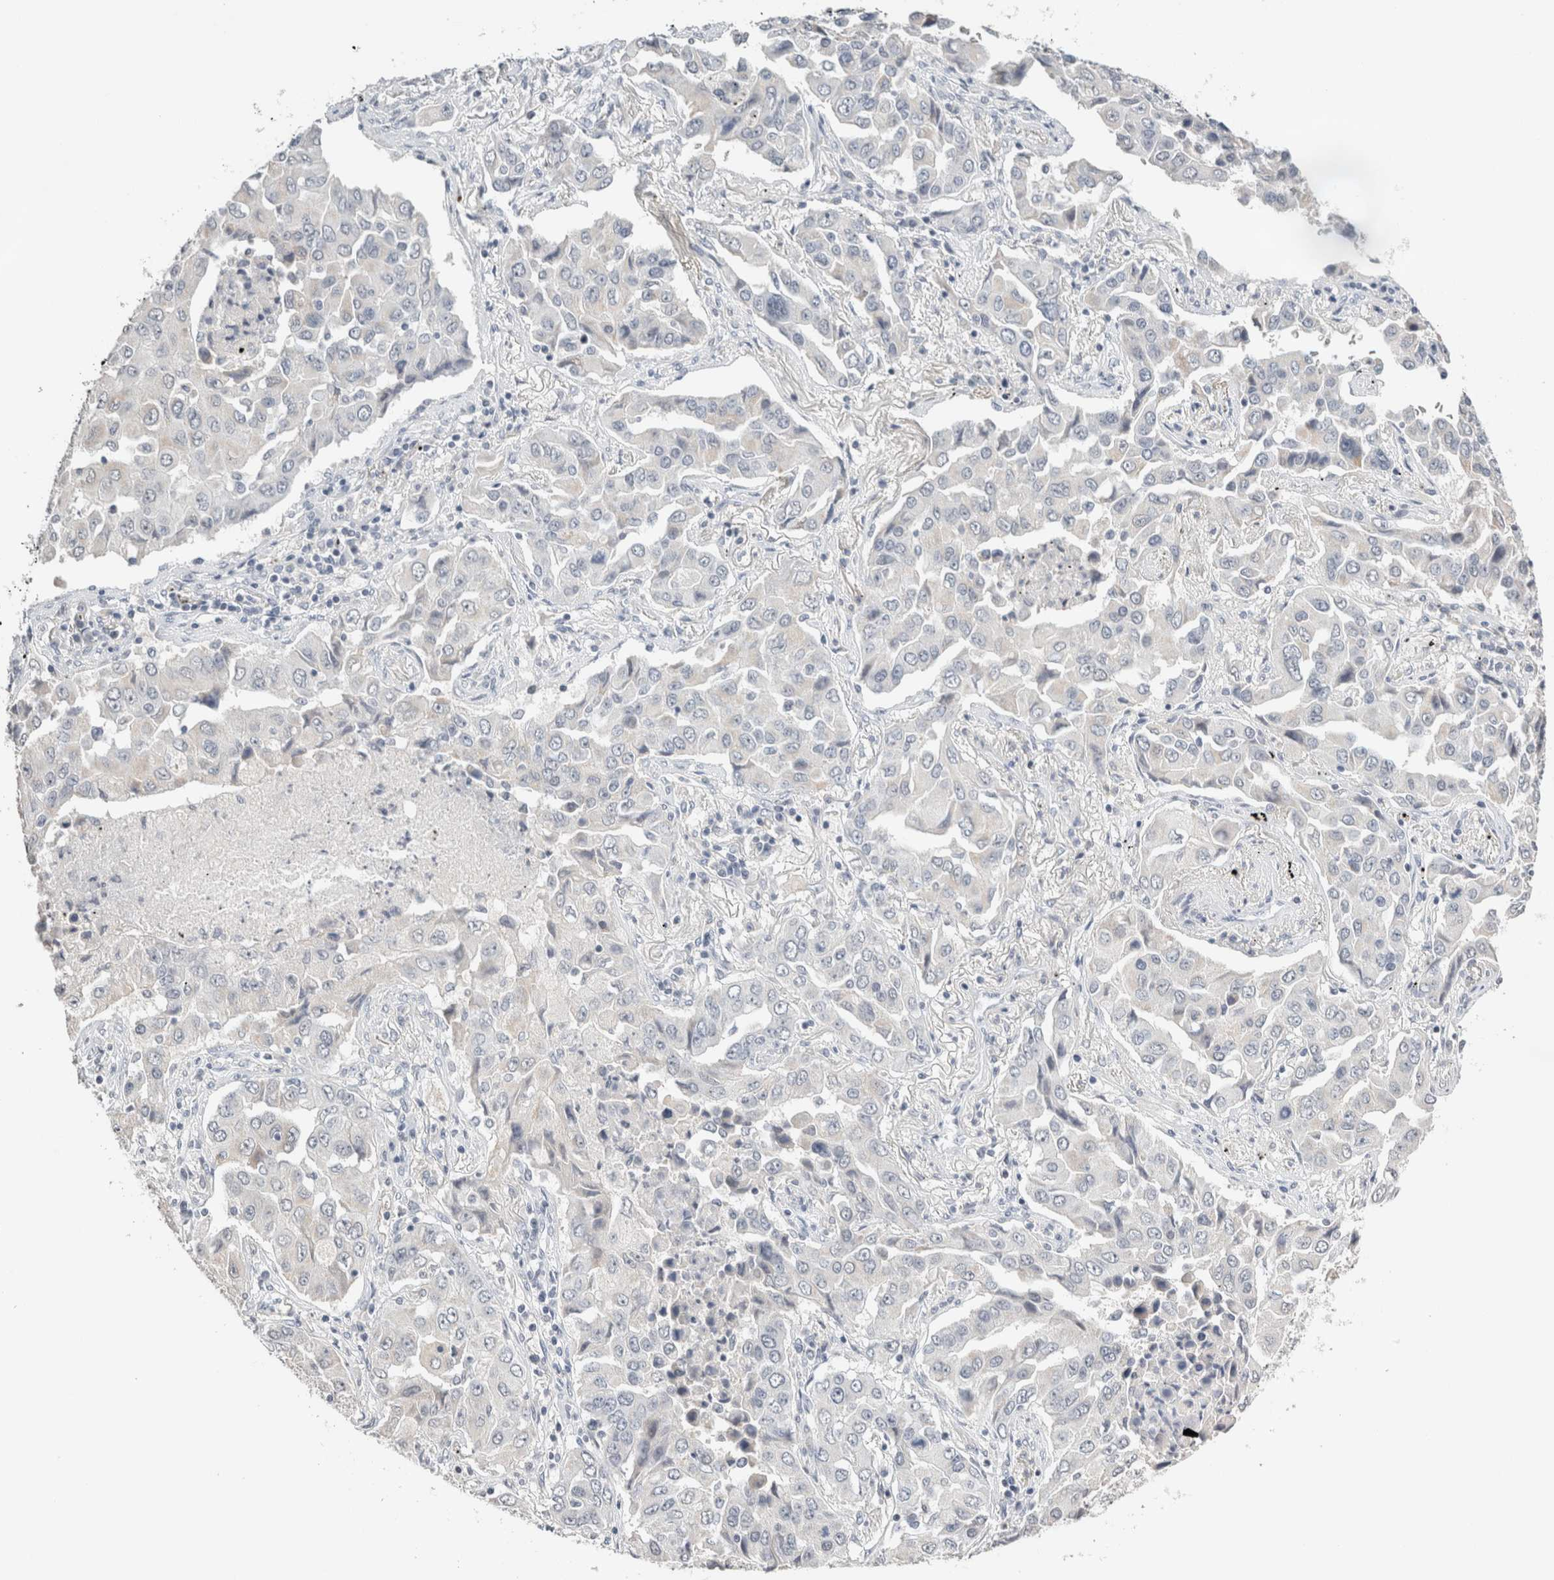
{"staining": {"intensity": "negative", "quantity": "none", "location": "none"}, "tissue": "lung cancer", "cell_type": "Tumor cells", "image_type": "cancer", "snomed": [{"axis": "morphology", "description": "Adenocarcinoma, NOS"}, {"axis": "topography", "description": "Lung"}], "caption": "IHC histopathology image of neoplastic tissue: lung adenocarcinoma stained with DAB exhibits no significant protein positivity in tumor cells.", "gene": "CRAT", "patient": {"sex": "female", "age": 65}}